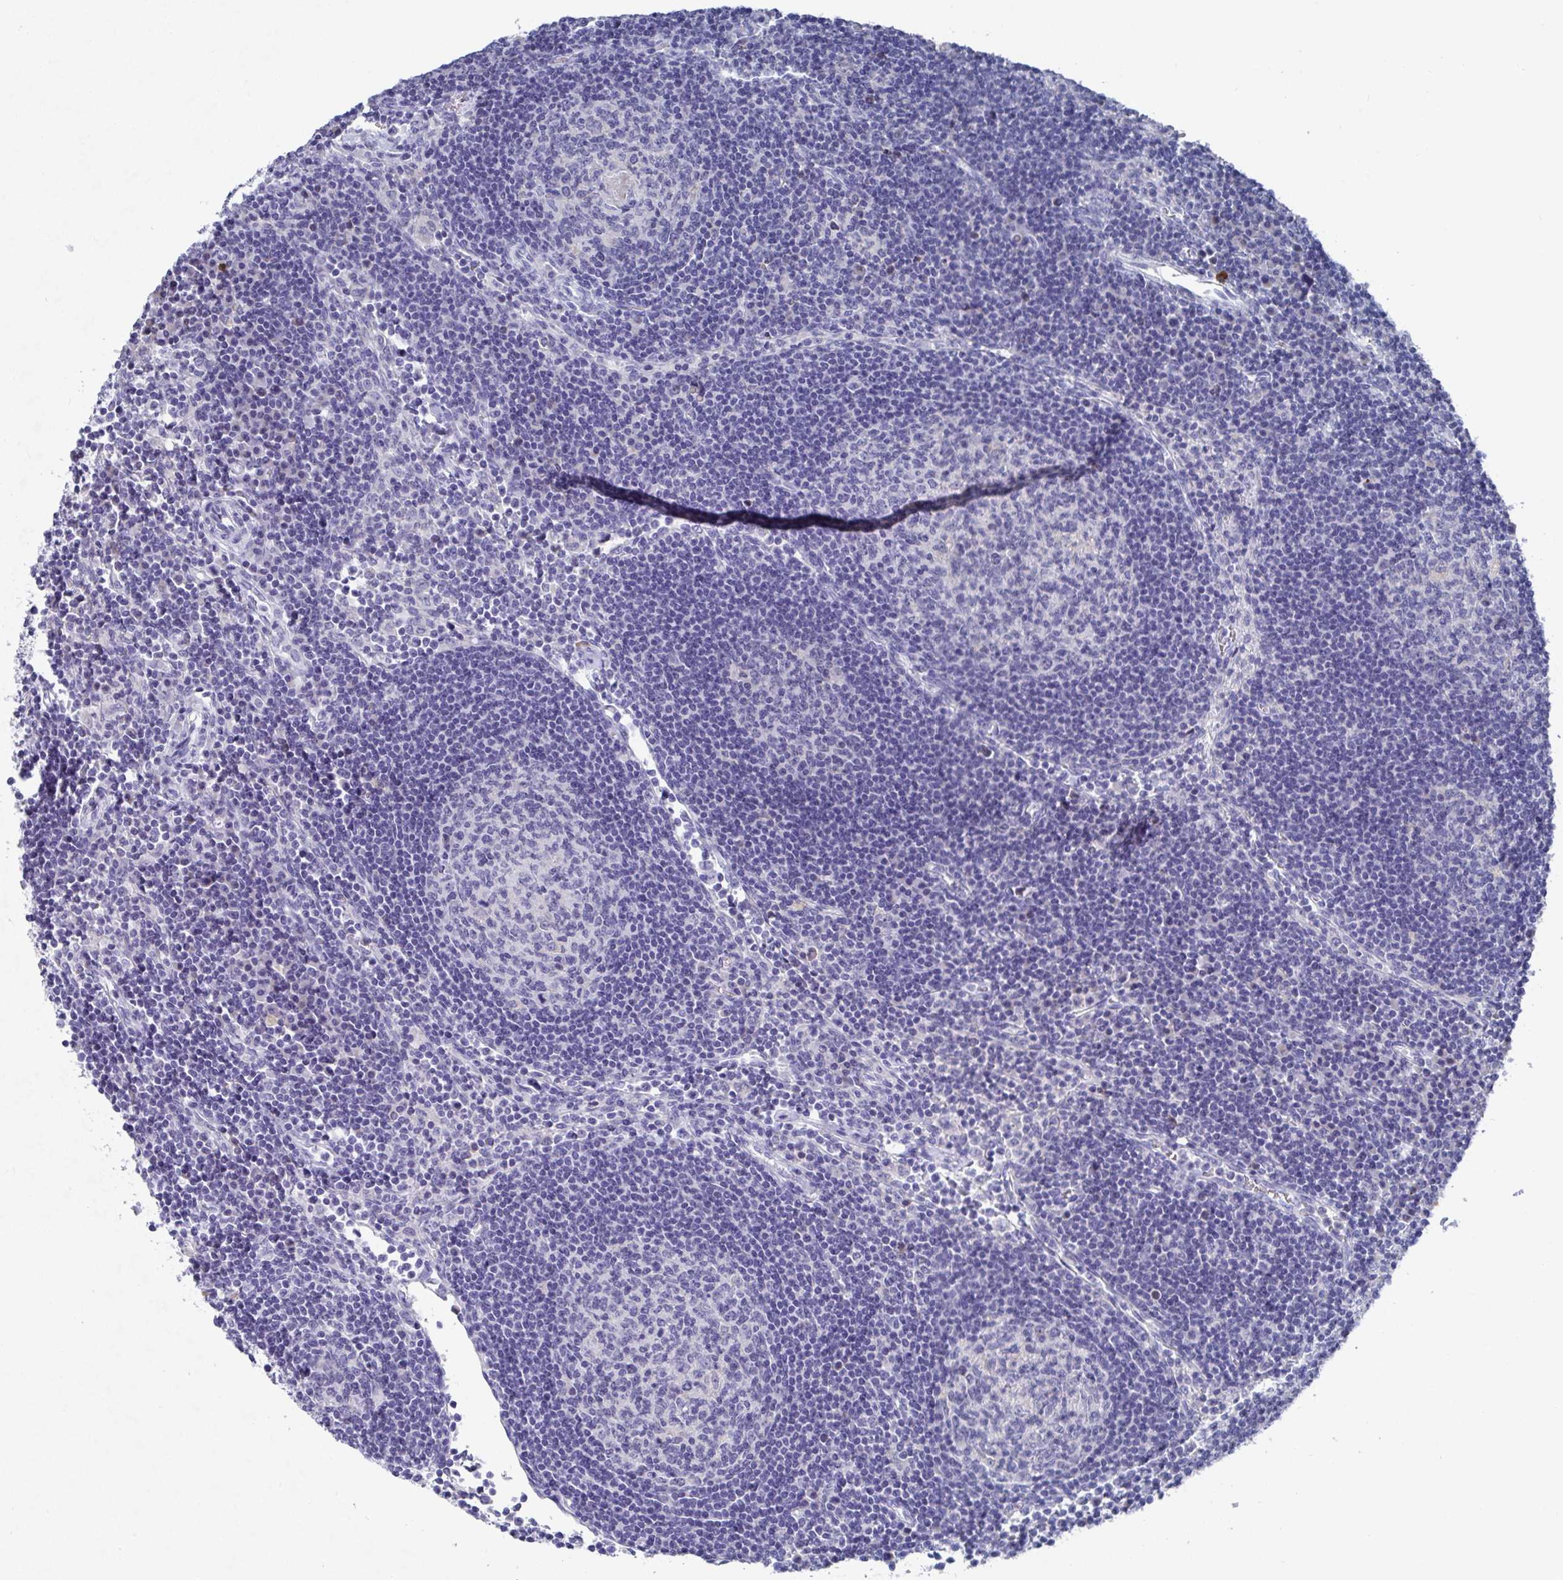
{"staining": {"intensity": "negative", "quantity": "none", "location": "none"}, "tissue": "lymph node", "cell_type": "Germinal center cells", "image_type": "normal", "snomed": [{"axis": "morphology", "description": "Normal tissue, NOS"}, {"axis": "topography", "description": "Lymph node"}], "caption": "Protein analysis of normal lymph node demonstrates no significant expression in germinal center cells. (Stains: DAB (3,3'-diaminobenzidine) immunohistochemistry with hematoxylin counter stain, Microscopy: brightfield microscopy at high magnification).", "gene": "TAS2R39", "patient": {"sex": "male", "age": 67}}